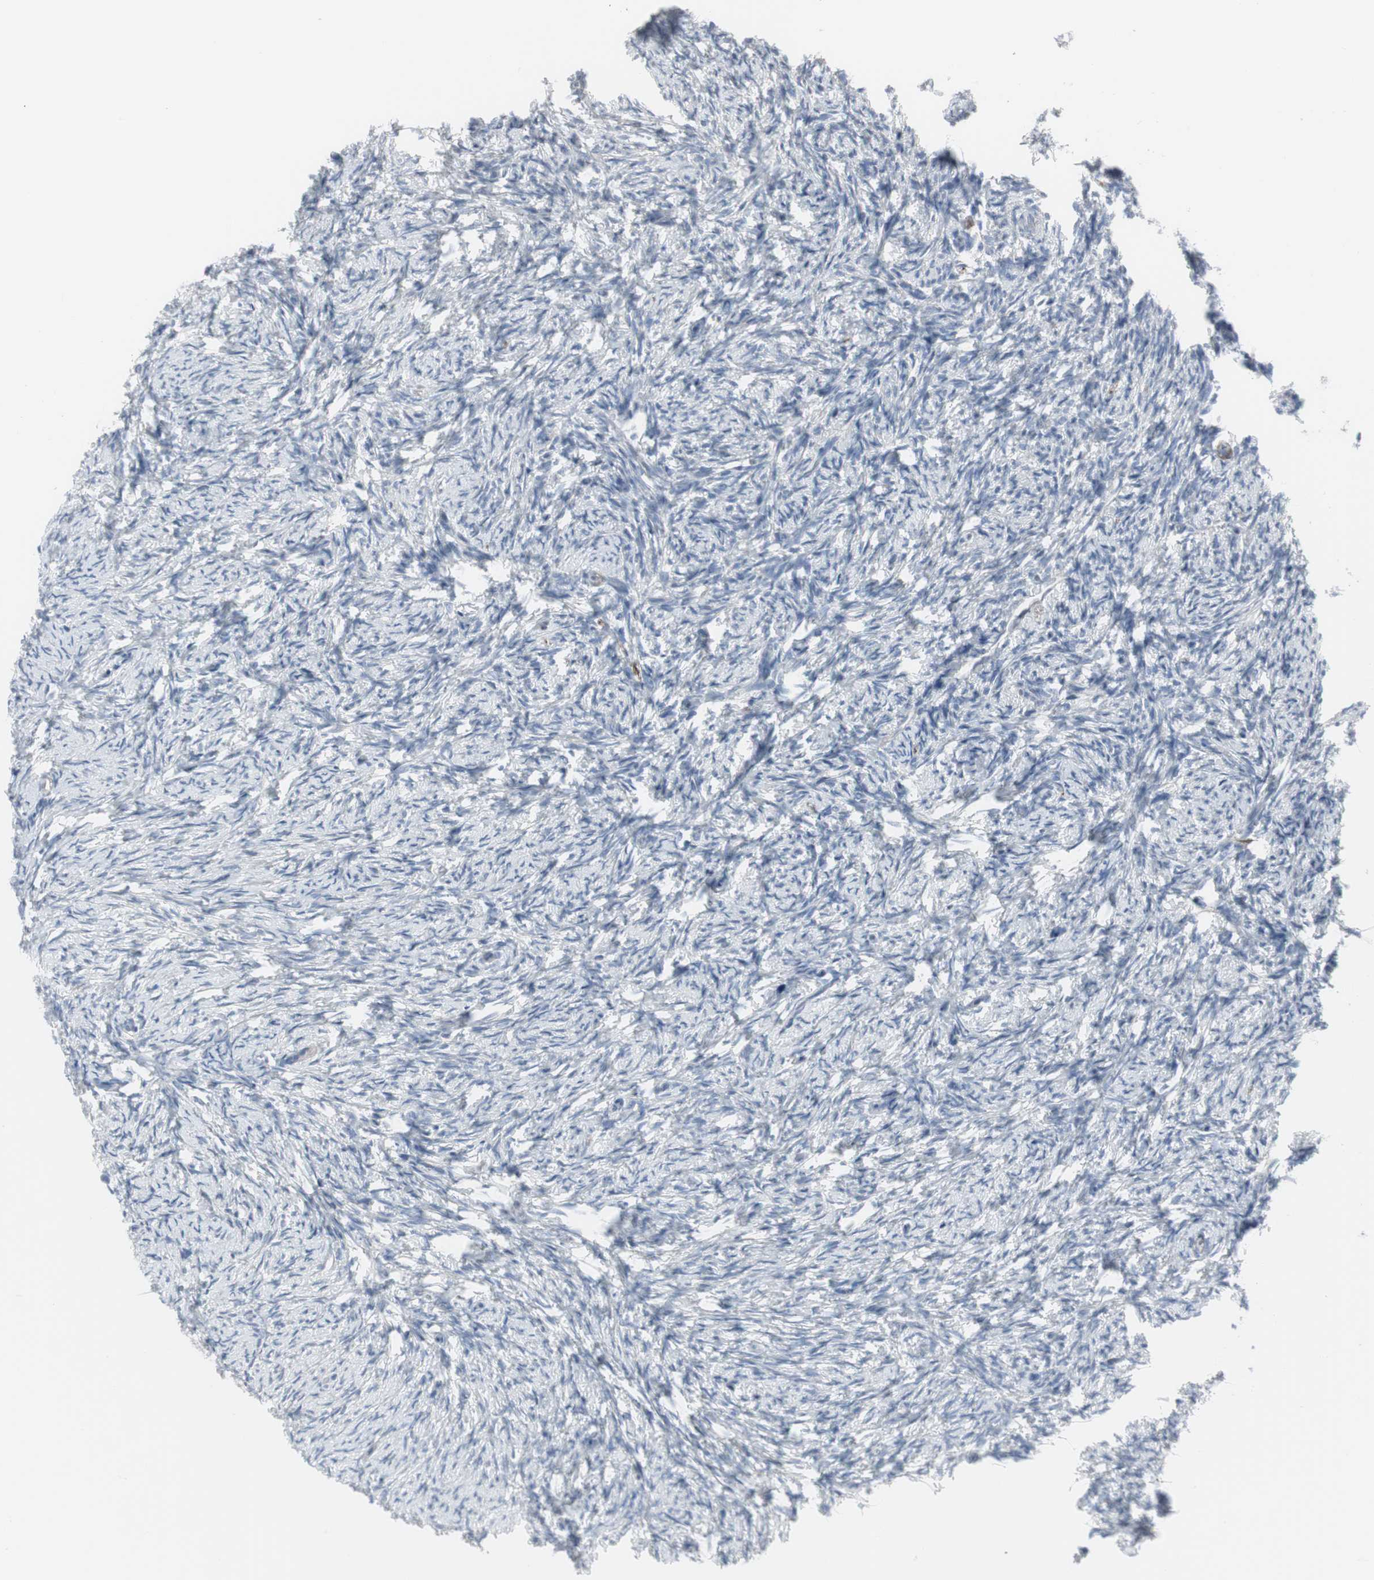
{"staining": {"intensity": "negative", "quantity": "none", "location": "none"}, "tissue": "ovary", "cell_type": "Ovarian stroma cells", "image_type": "normal", "snomed": [{"axis": "morphology", "description": "Normal tissue, NOS"}, {"axis": "topography", "description": "Ovary"}], "caption": "Ovarian stroma cells are negative for brown protein staining in benign ovary. (DAB immunohistochemistry, high magnification).", "gene": "DMPK", "patient": {"sex": "female", "age": 60}}